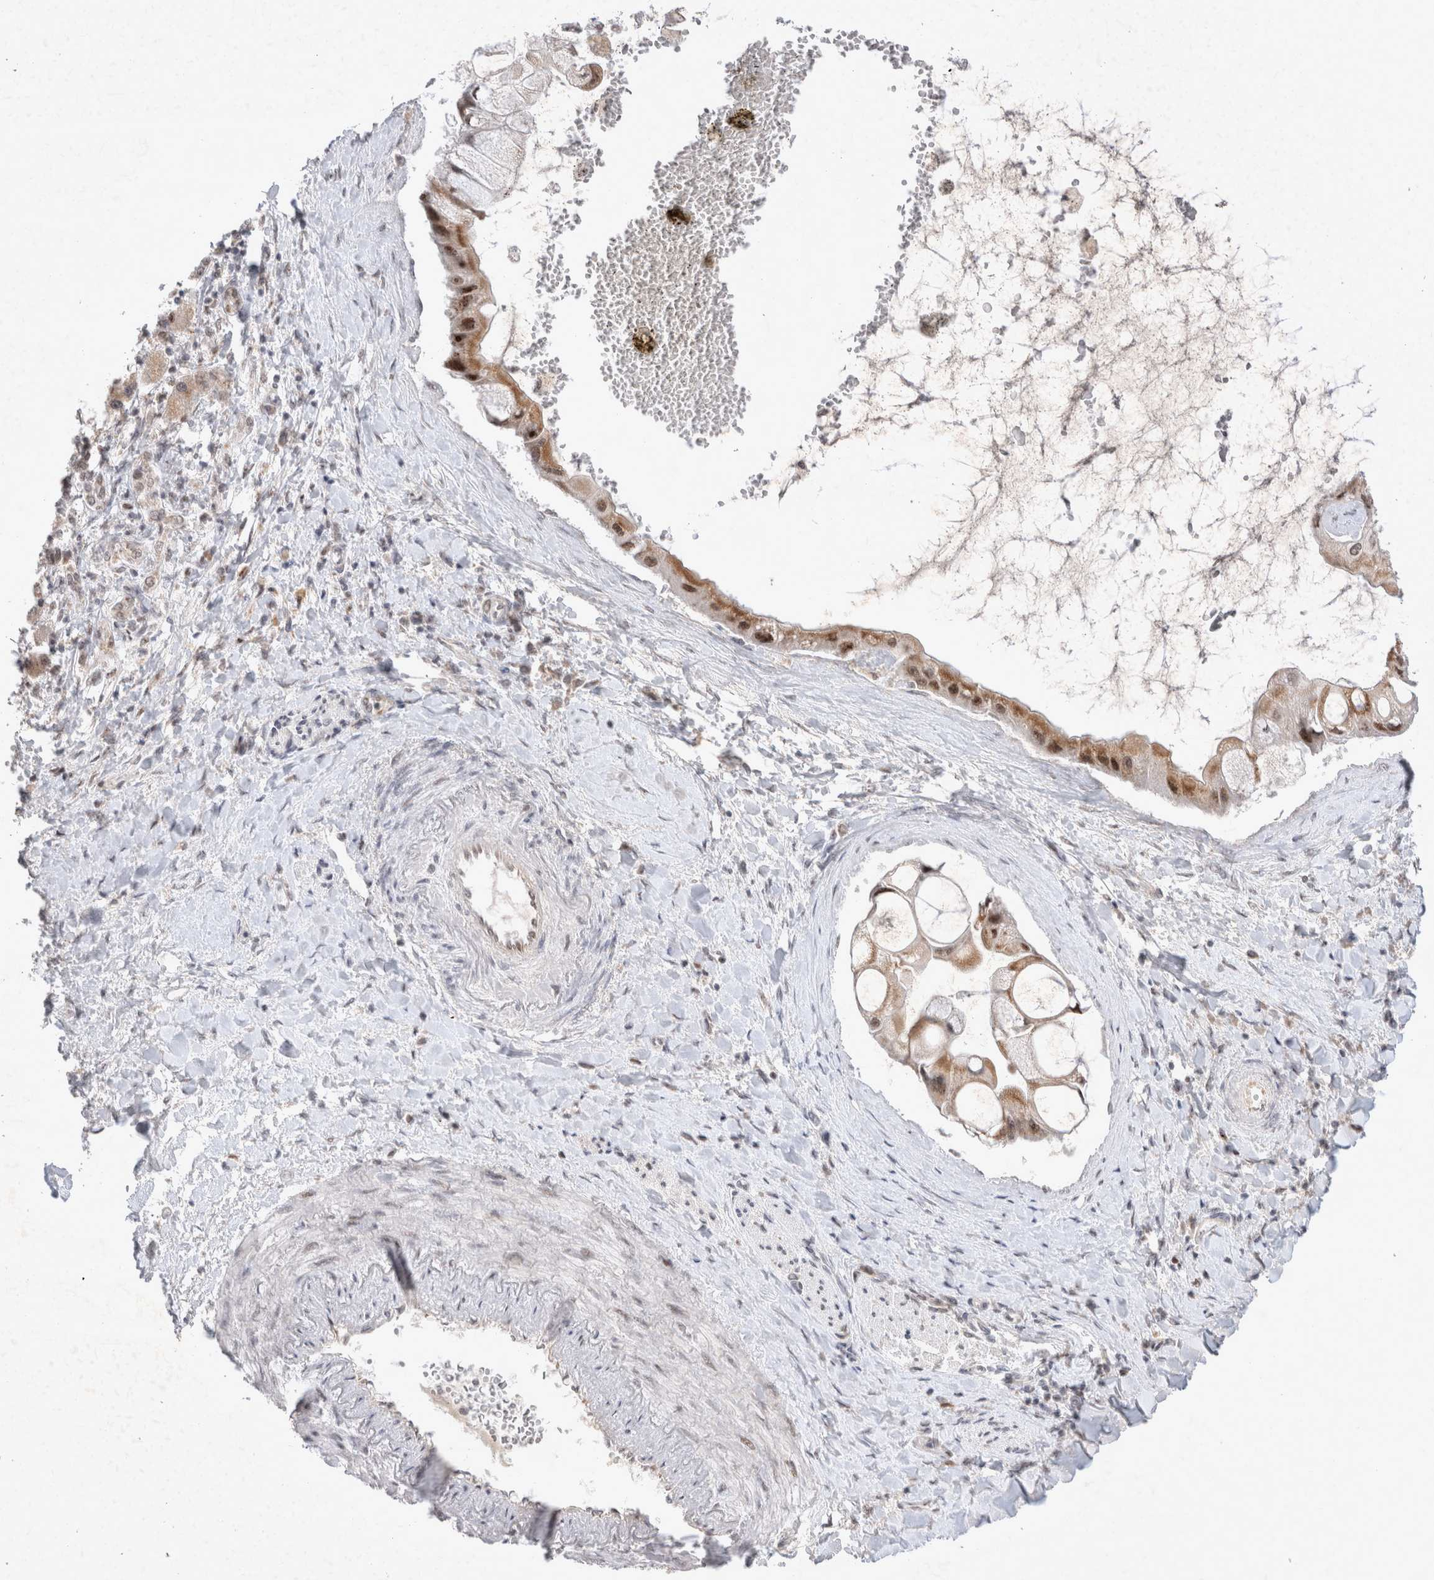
{"staining": {"intensity": "moderate", "quantity": ">75%", "location": "cytoplasmic/membranous,nuclear"}, "tissue": "liver cancer", "cell_type": "Tumor cells", "image_type": "cancer", "snomed": [{"axis": "morphology", "description": "Cholangiocarcinoma"}, {"axis": "topography", "description": "Liver"}], "caption": "Immunohistochemistry (IHC) staining of liver cancer, which displays medium levels of moderate cytoplasmic/membranous and nuclear positivity in about >75% of tumor cells indicating moderate cytoplasmic/membranous and nuclear protein positivity. The staining was performed using DAB (brown) for protein detection and nuclei were counterstained in hematoxylin (blue).", "gene": "MRPL37", "patient": {"sex": "male", "age": 50}}